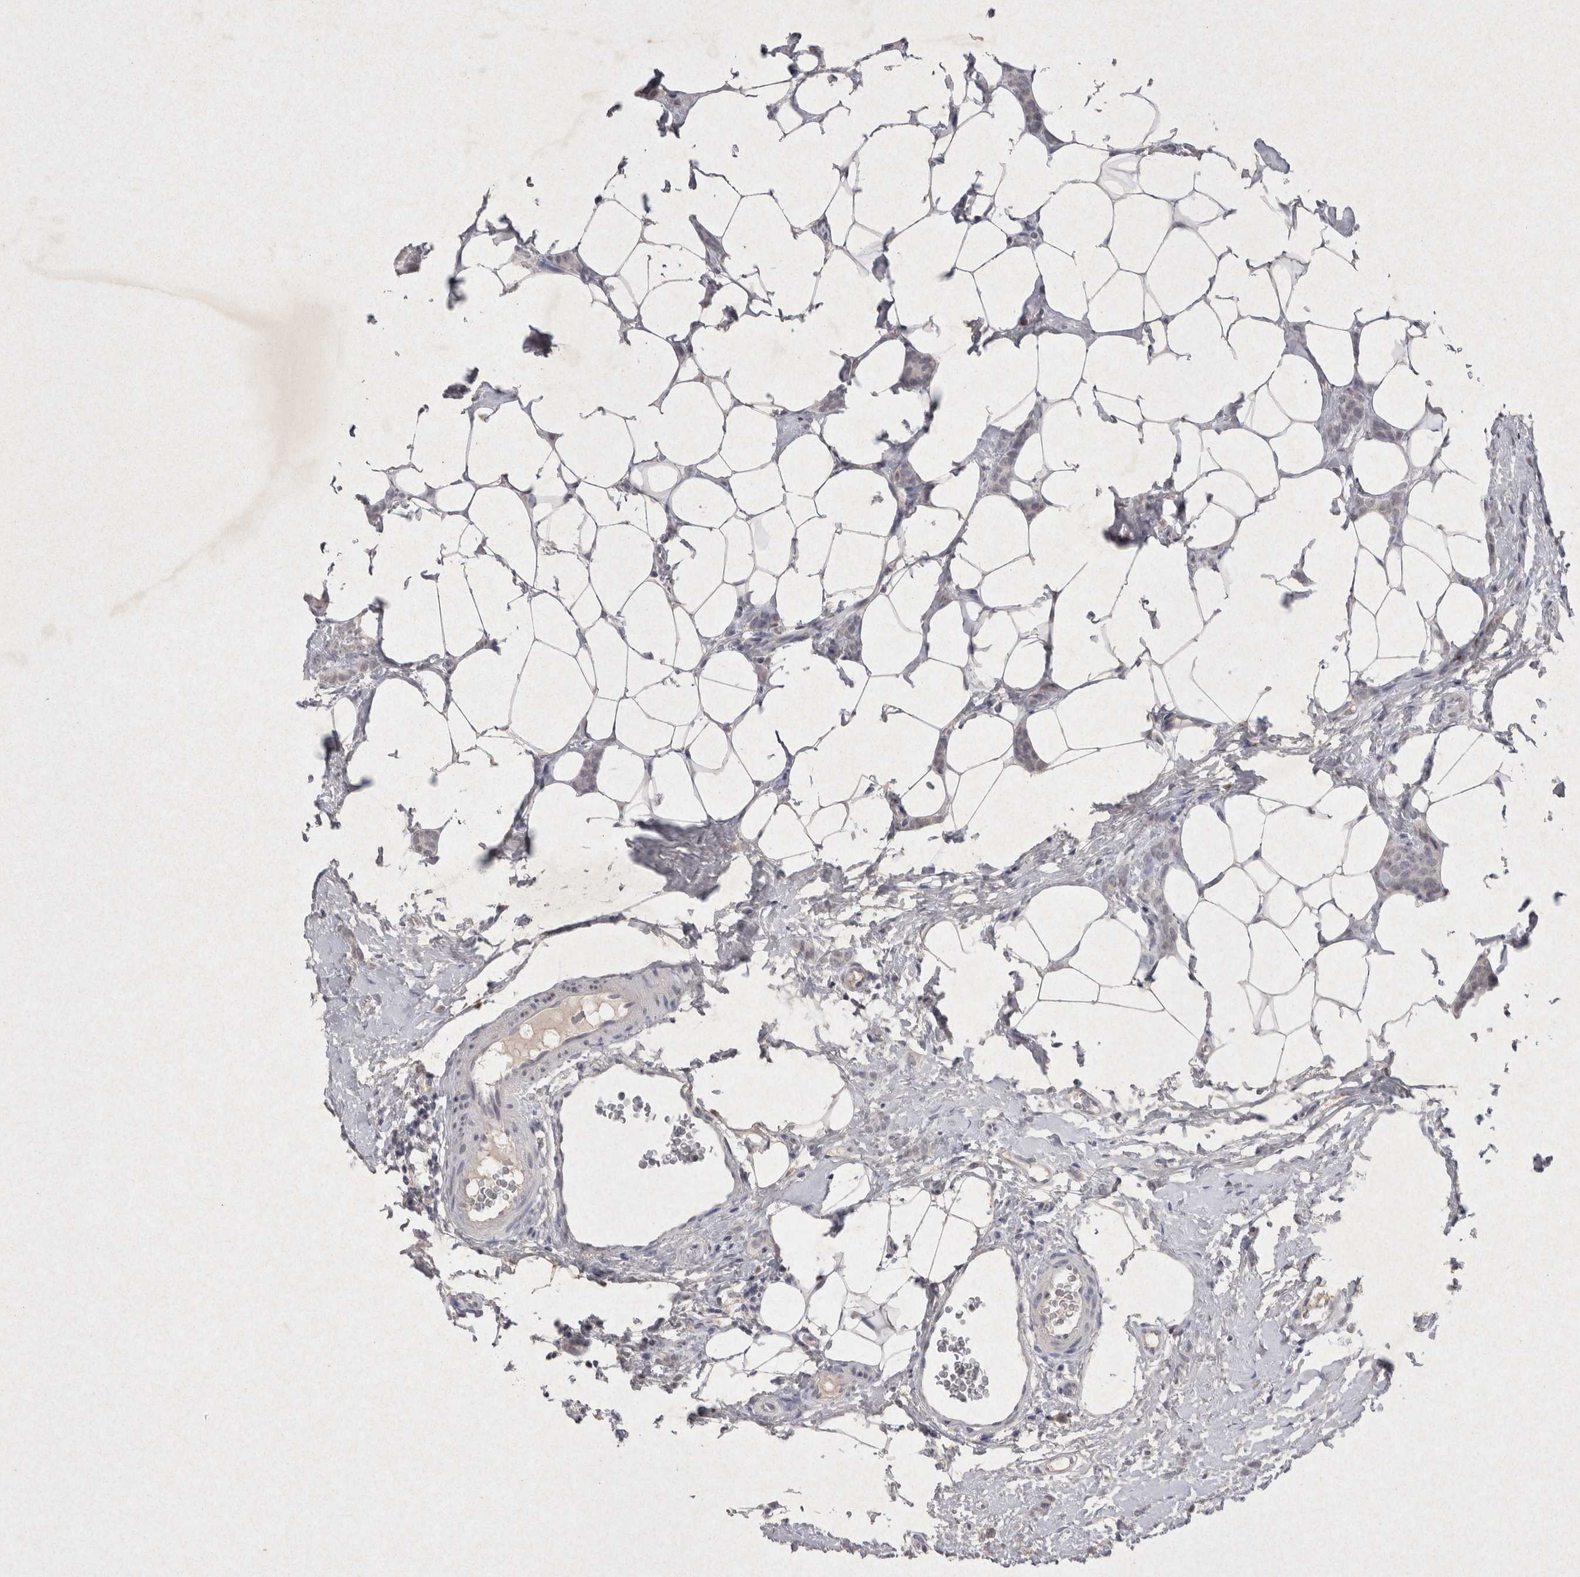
{"staining": {"intensity": "negative", "quantity": "none", "location": "none"}, "tissue": "breast cancer", "cell_type": "Tumor cells", "image_type": "cancer", "snomed": [{"axis": "morphology", "description": "Lobular carcinoma"}, {"axis": "topography", "description": "Skin"}, {"axis": "topography", "description": "Breast"}], "caption": "Protein analysis of lobular carcinoma (breast) reveals no significant expression in tumor cells.", "gene": "LYVE1", "patient": {"sex": "female", "age": 46}}